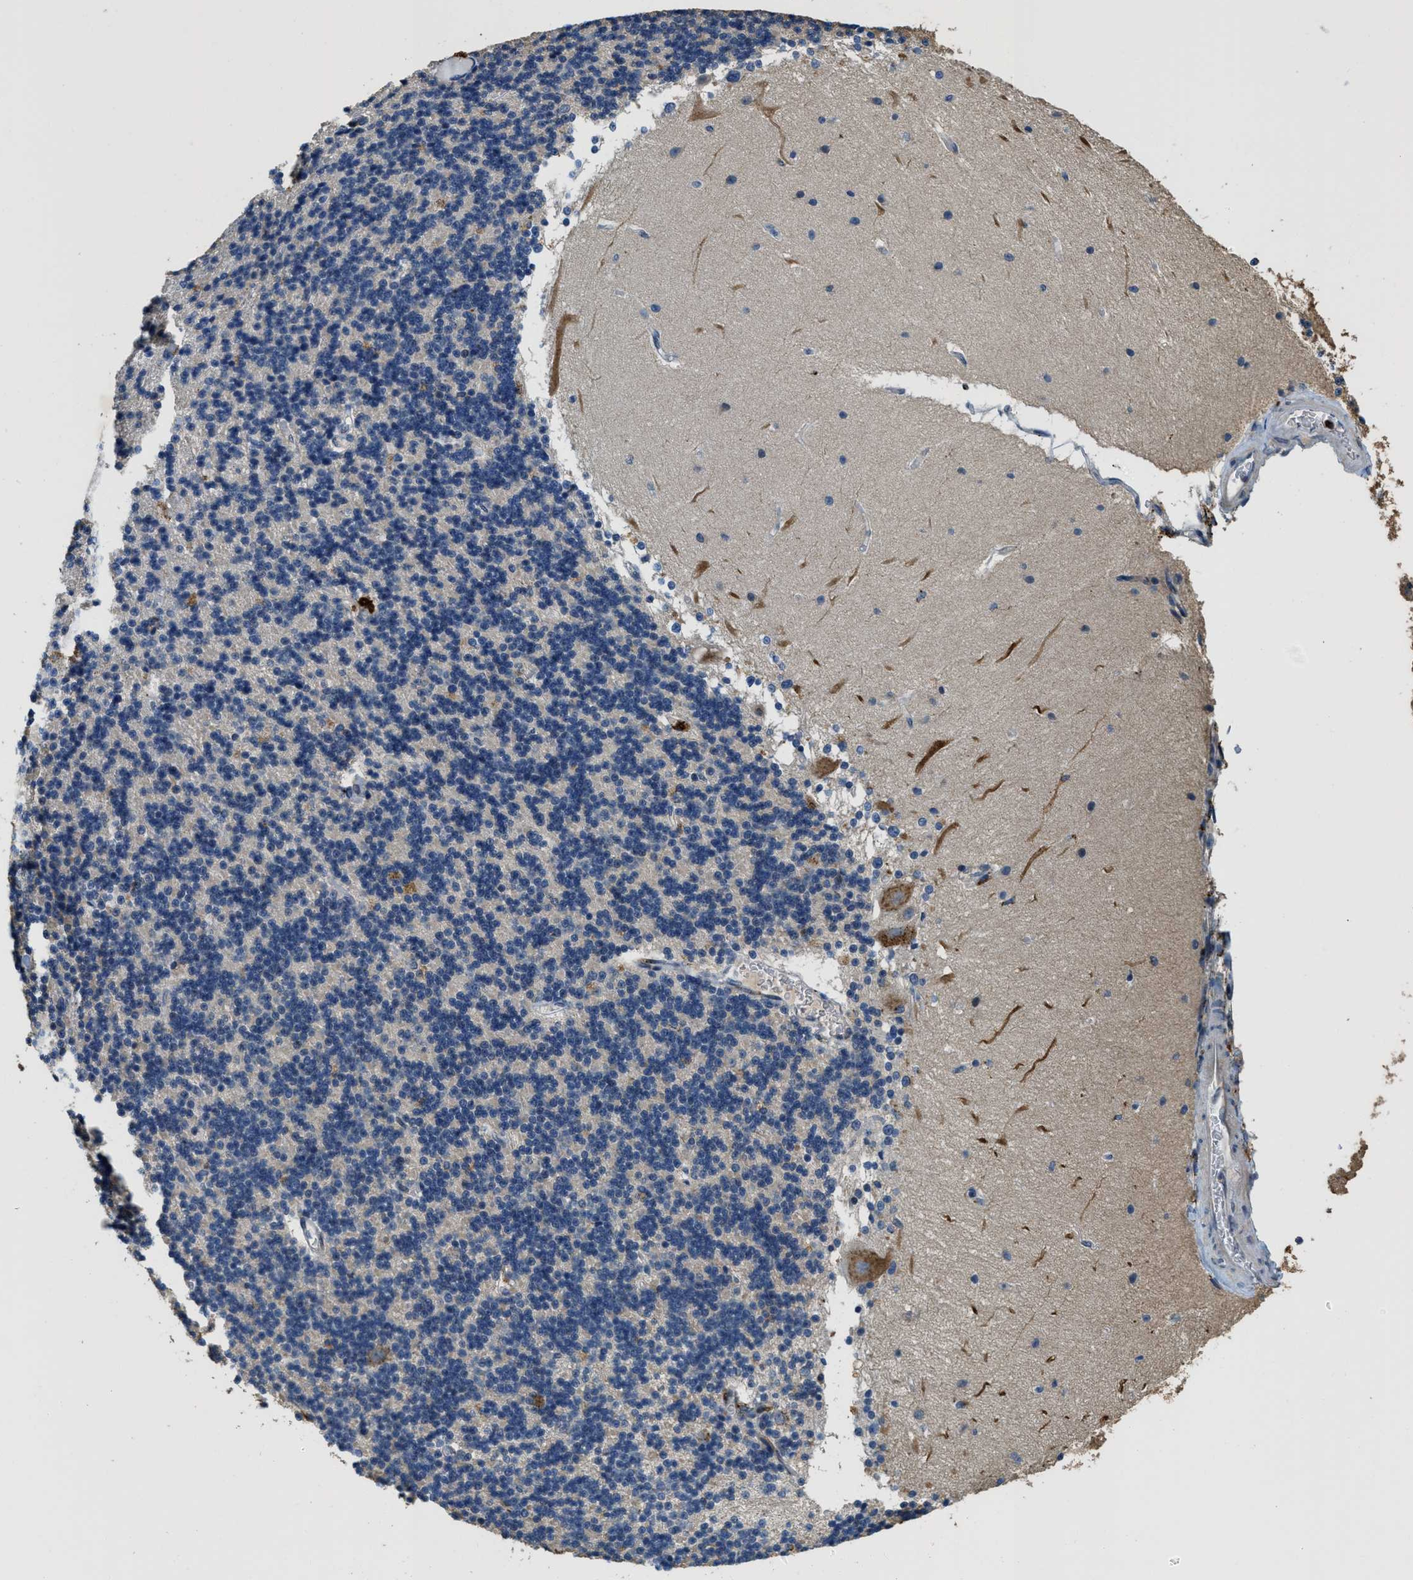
{"staining": {"intensity": "negative", "quantity": "none", "location": "none"}, "tissue": "cerebellum", "cell_type": "Cells in granular layer", "image_type": "normal", "snomed": [{"axis": "morphology", "description": "Normal tissue, NOS"}, {"axis": "topography", "description": "Cerebellum"}], "caption": "Micrograph shows no protein expression in cells in granular layer of benign cerebellum.", "gene": "BMPR2", "patient": {"sex": "female", "age": 54}}